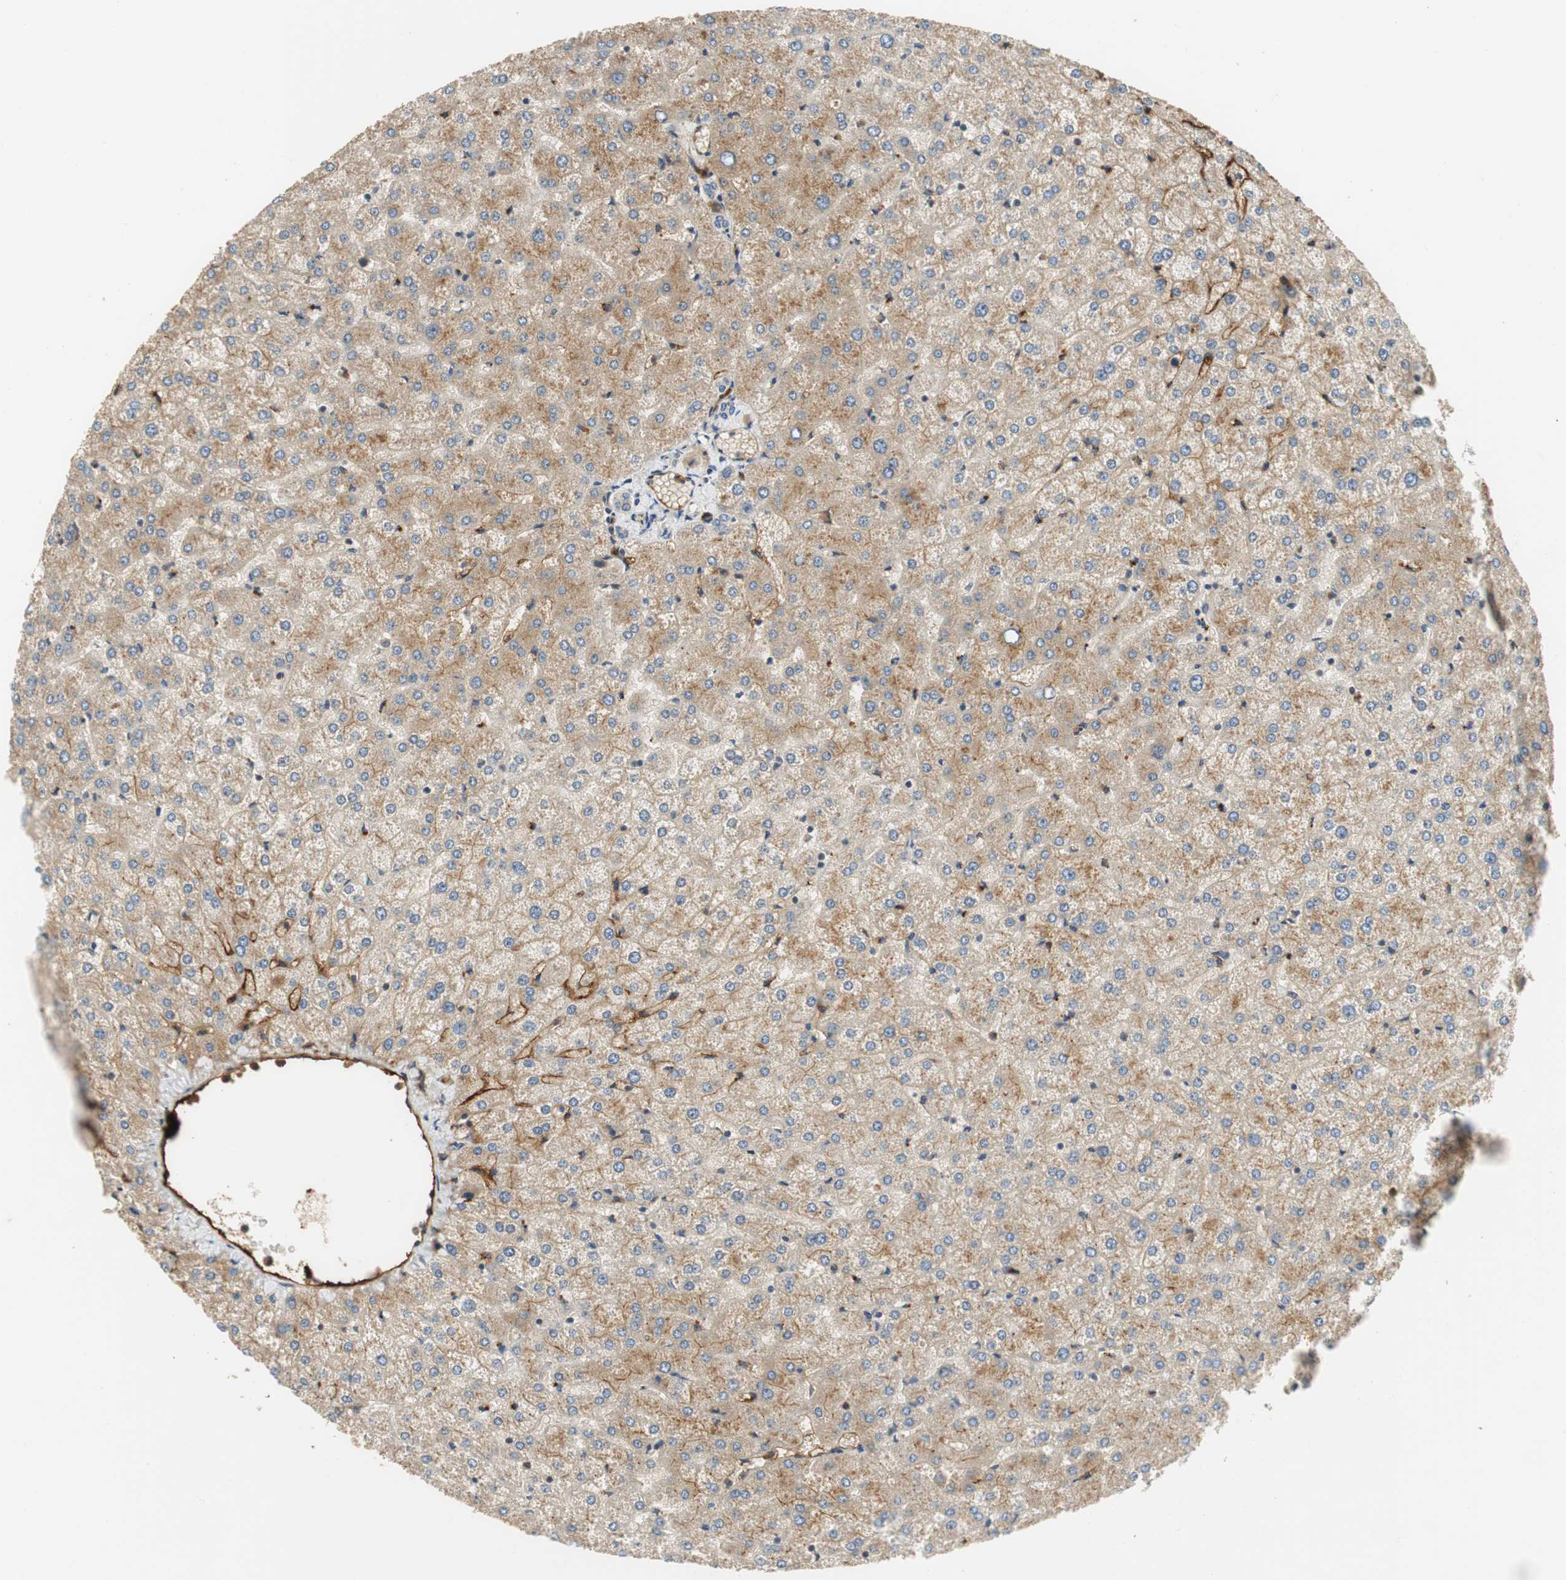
{"staining": {"intensity": "weak", "quantity": "<25%", "location": "cytoplasmic/membranous"}, "tissue": "liver", "cell_type": "Cholangiocytes", "image_type": "normal", "snomed": [{"axis": "morphology", "description": "Normal tissue, NOS"}, {"axis": "topography", "description": "Liver"}], "caption": "High power microscopy image of an immunohistochemistry (IHC) histopathology image of benign liver, revealing no significant expression in cholangiocytes. (DAB (3,3'-diaminobenzidine) immunohistochemistry (IHC) with hematoxylin counter stain).", "gene": "ALPL", "patient": {"sex": "female", "age": 32}}